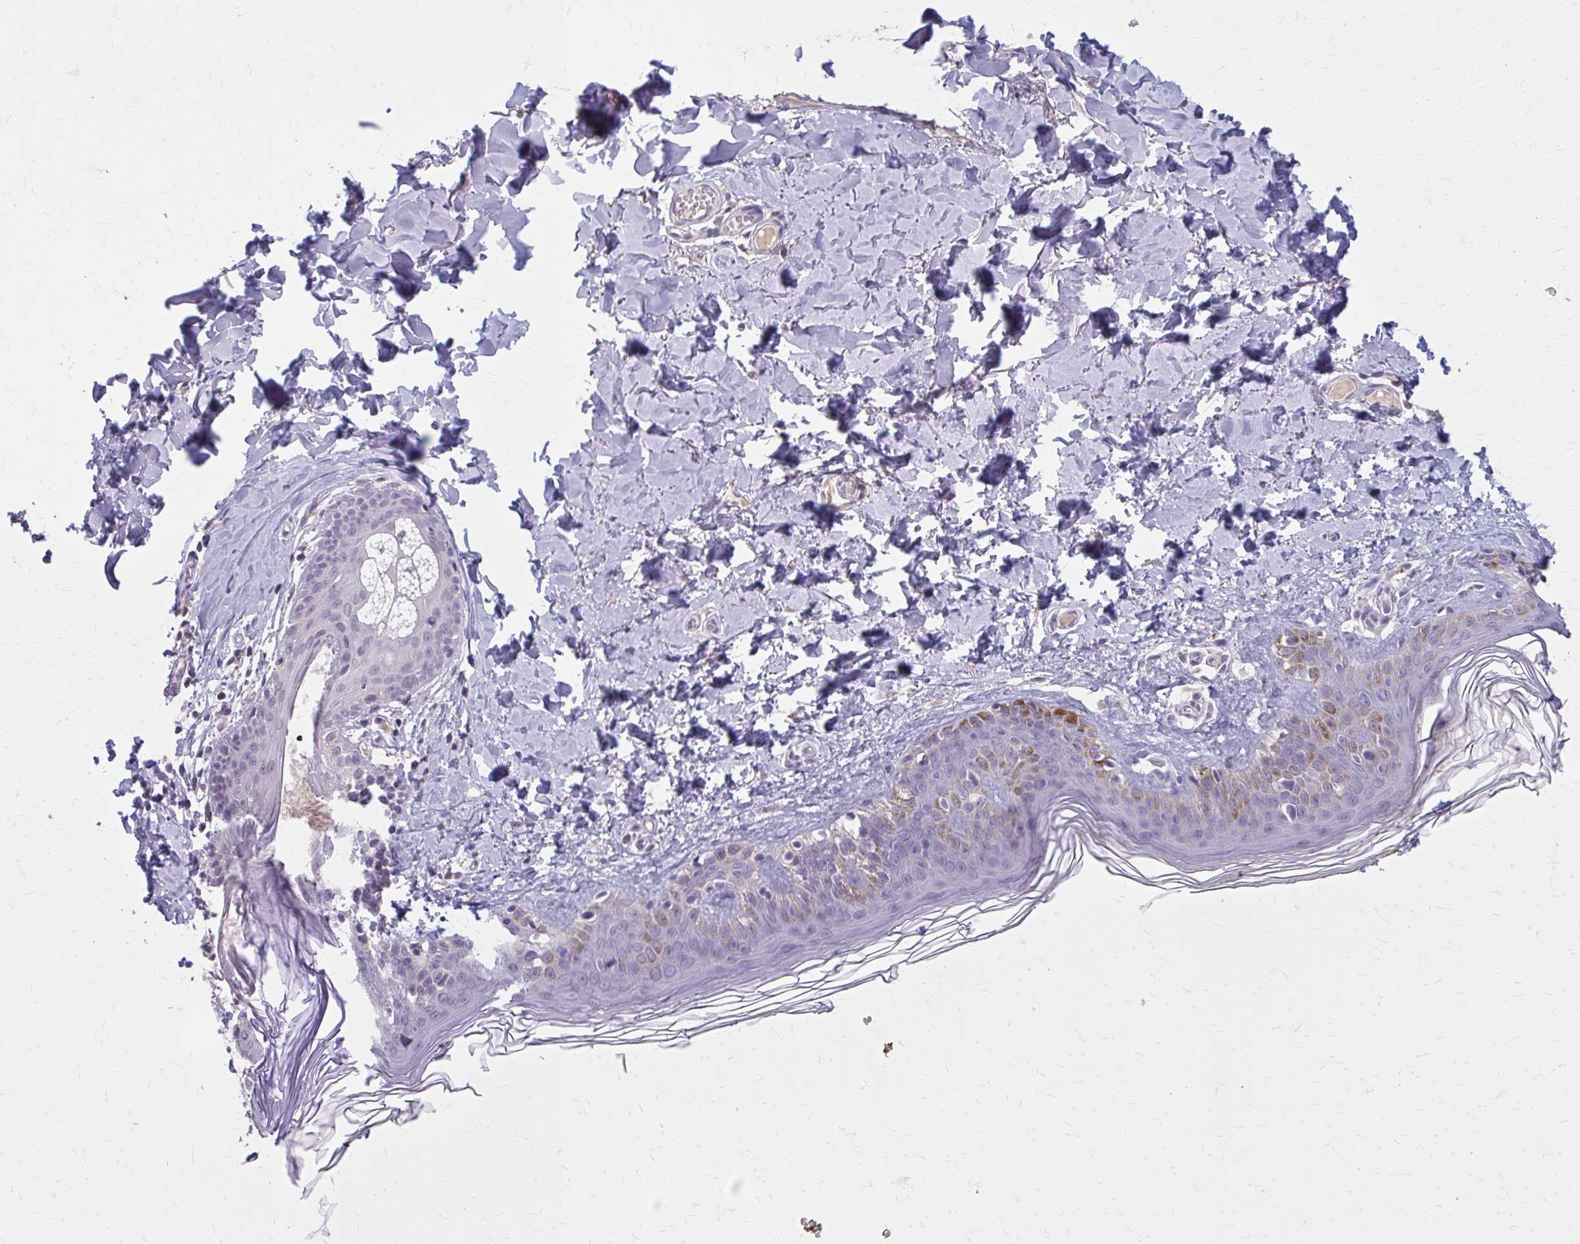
{"staining": {"intensity": "negative", "quantity": "none", "location": "none"}, "tissue": "skin", "cell_type": "Fibroblasts", "image_type": "normal", "snomed": [{"axis": "morphology", "description": "Normal tissue, NOS"}, {"axis": "topography", "description": "Skin"}, {"axis": "topography", "description": "Peripheral nerve tissue"}], "caption": "Immunohistochemical staining of benign human skin displays no significant positivity in fibroblasts.", "gene": "OR4A47", "patient": {"sex": "female", "age": 45}}